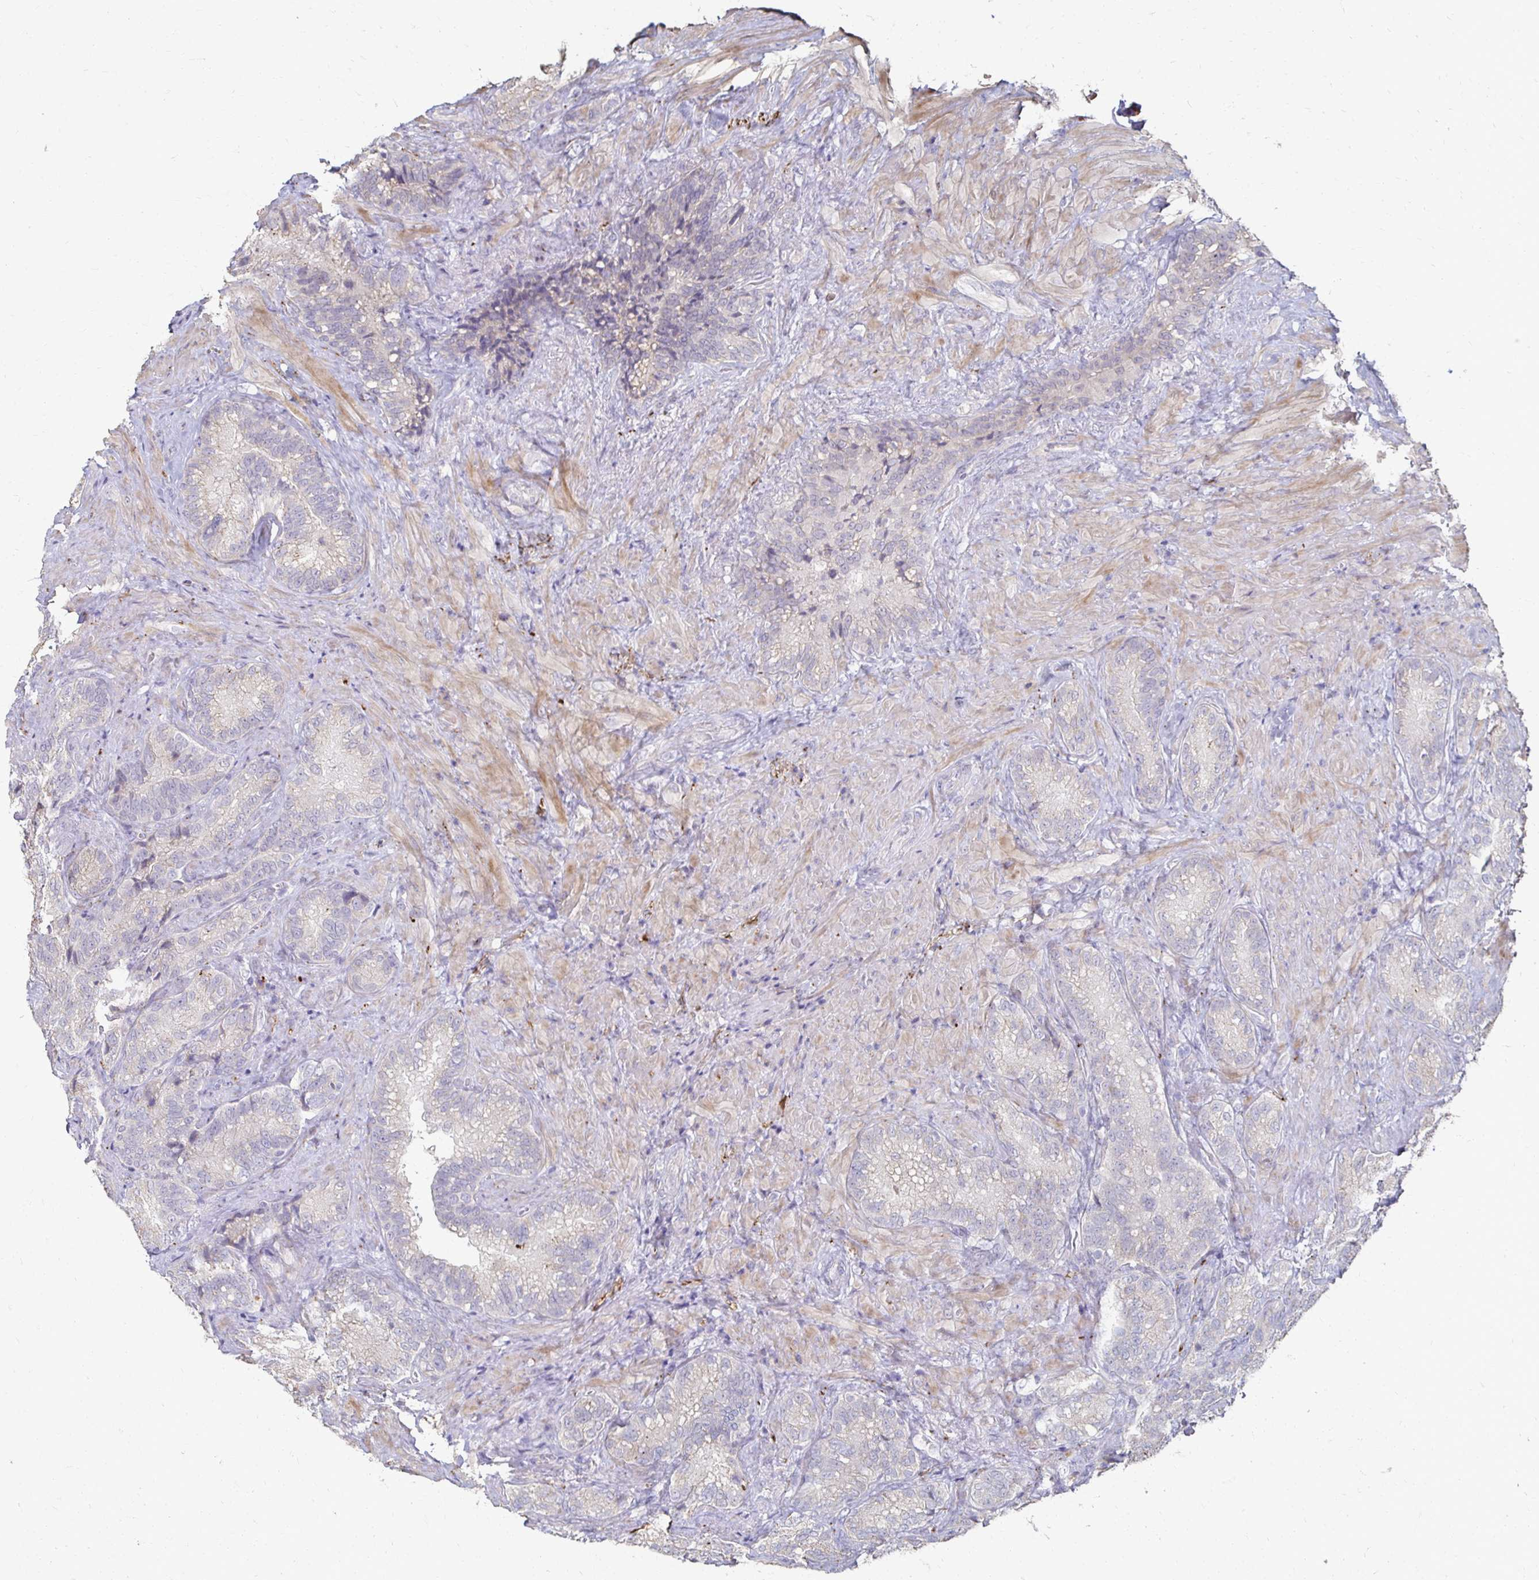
{"staining": {"intensity": "weak", "quantity": "25%-75%", "location": "cytoplasmic/membranous"}, "tissue": "seminal vesicle", "cell_type": "Glandular cells", "image_type": "normal", "snomed": [{"axis": "morphology", "description": "Normal tissue, NOS"}, {"axis": "topography", "description": "Seminal veicle"}], "caption": "Brown immunohistochemical staining in benign human seminal vesicle shows weak cytoplasmic/membranous positivity in about 25%-75% of glandular cells. (DAB (3,3'-diaminobenzidine) IHC with brightfield microscopy, high magnification).", "gene": "ZNF727", "patient": {"sex": "male", "age": 68}}